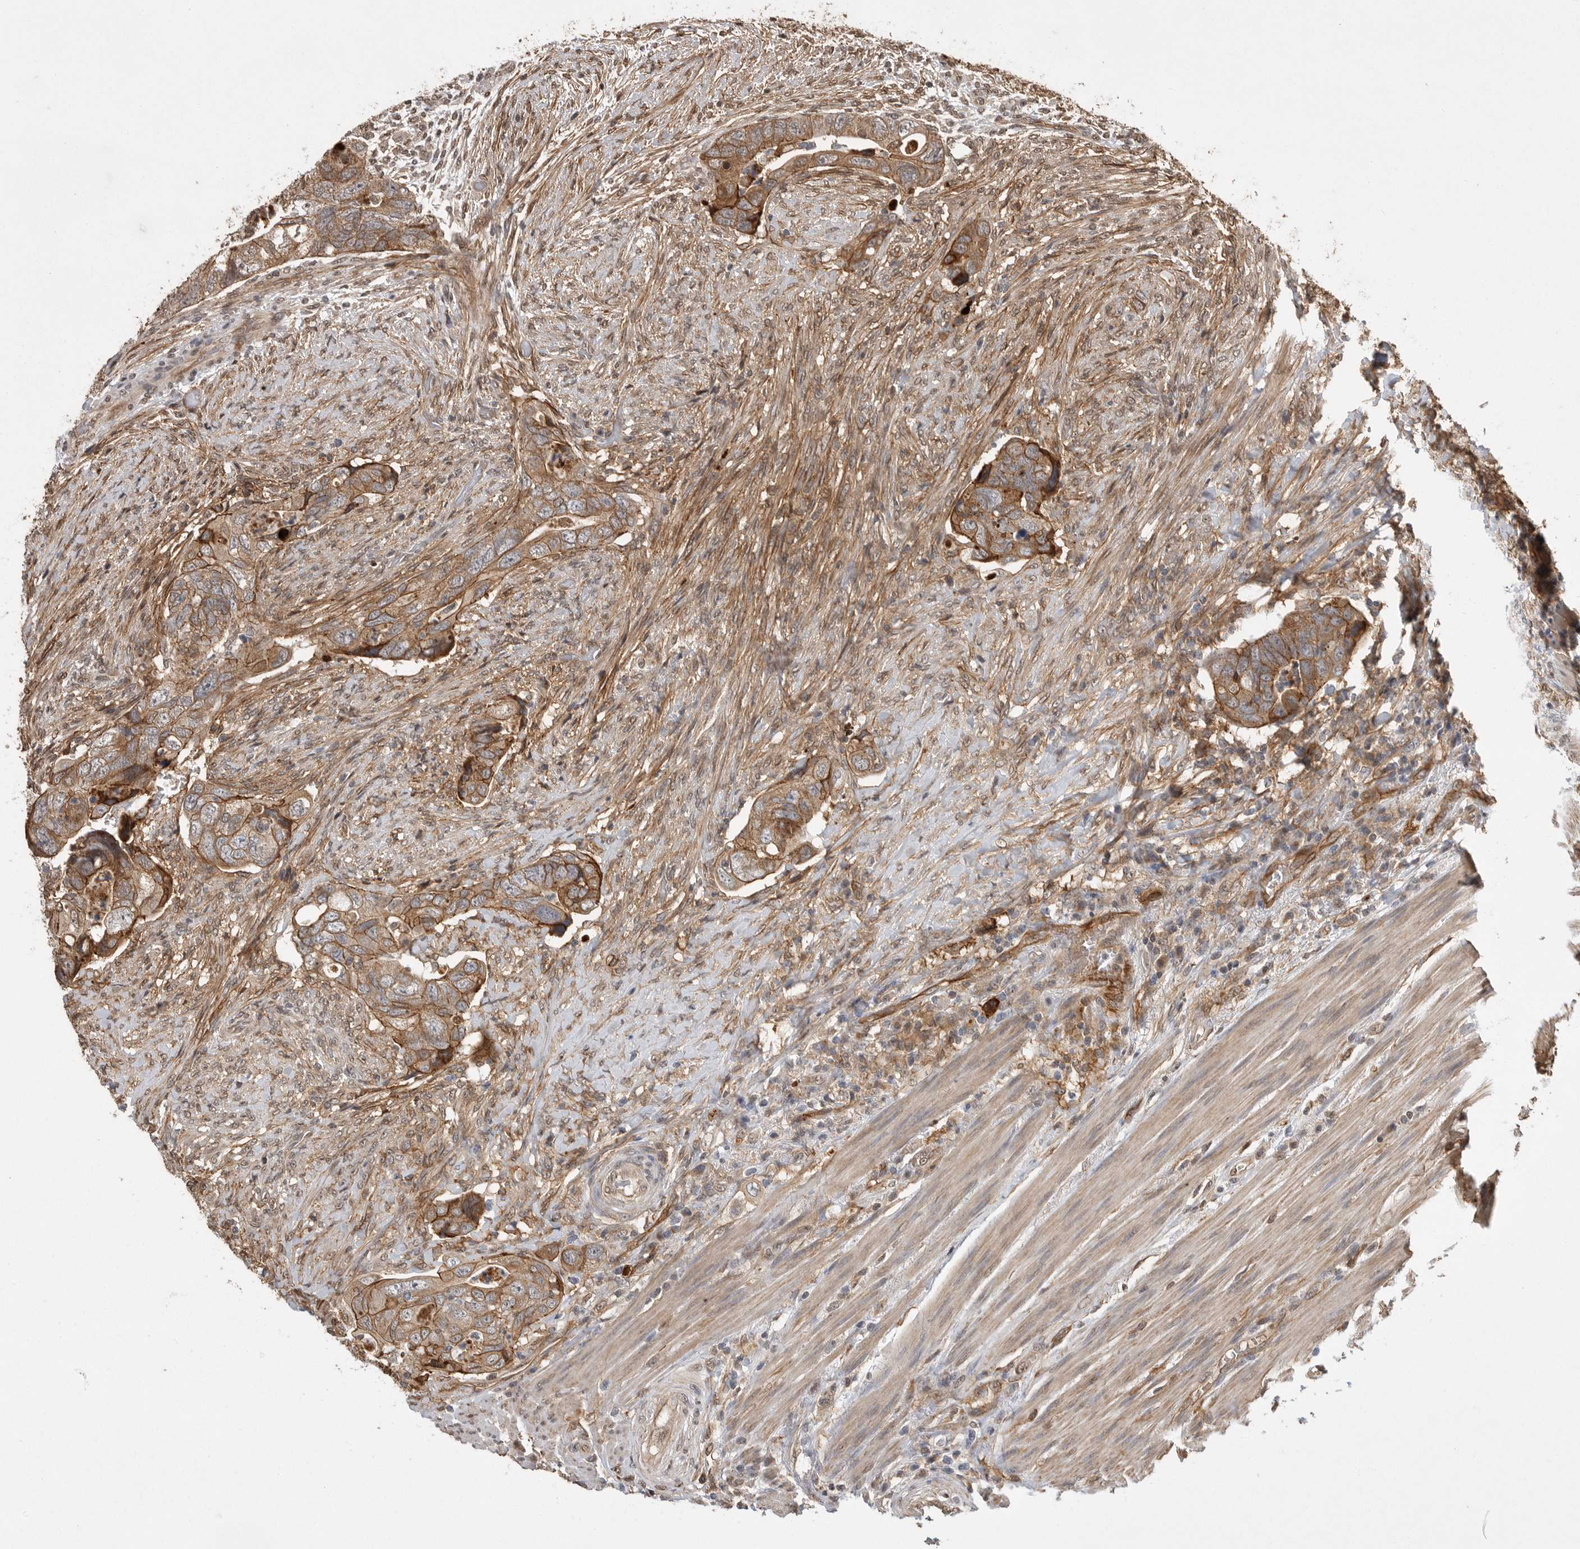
{"staining": {"intensity": "moderate", "quantity": ">75%", "location": "cytoplasmic/membranous"}, "tissue": "colorectal cancer", "cell_type": "Tumor cells", "image_type": "cancer", "snomed": [{"axis": "morphology", "description": "Adenocarcinoma, NOS"}, {"axis": "topography", "description": "Rectum"}], "caption": "DAB (3,3'-diaminobenzidine) immunohistochemical staining of colorectal adenocarcinoma displays moderate cytoplasmic/membranous protein staining in approximately >75% of tumor cells.", "gene": "NECTIN1", "patient": {"sex": "male", "age": 63}}